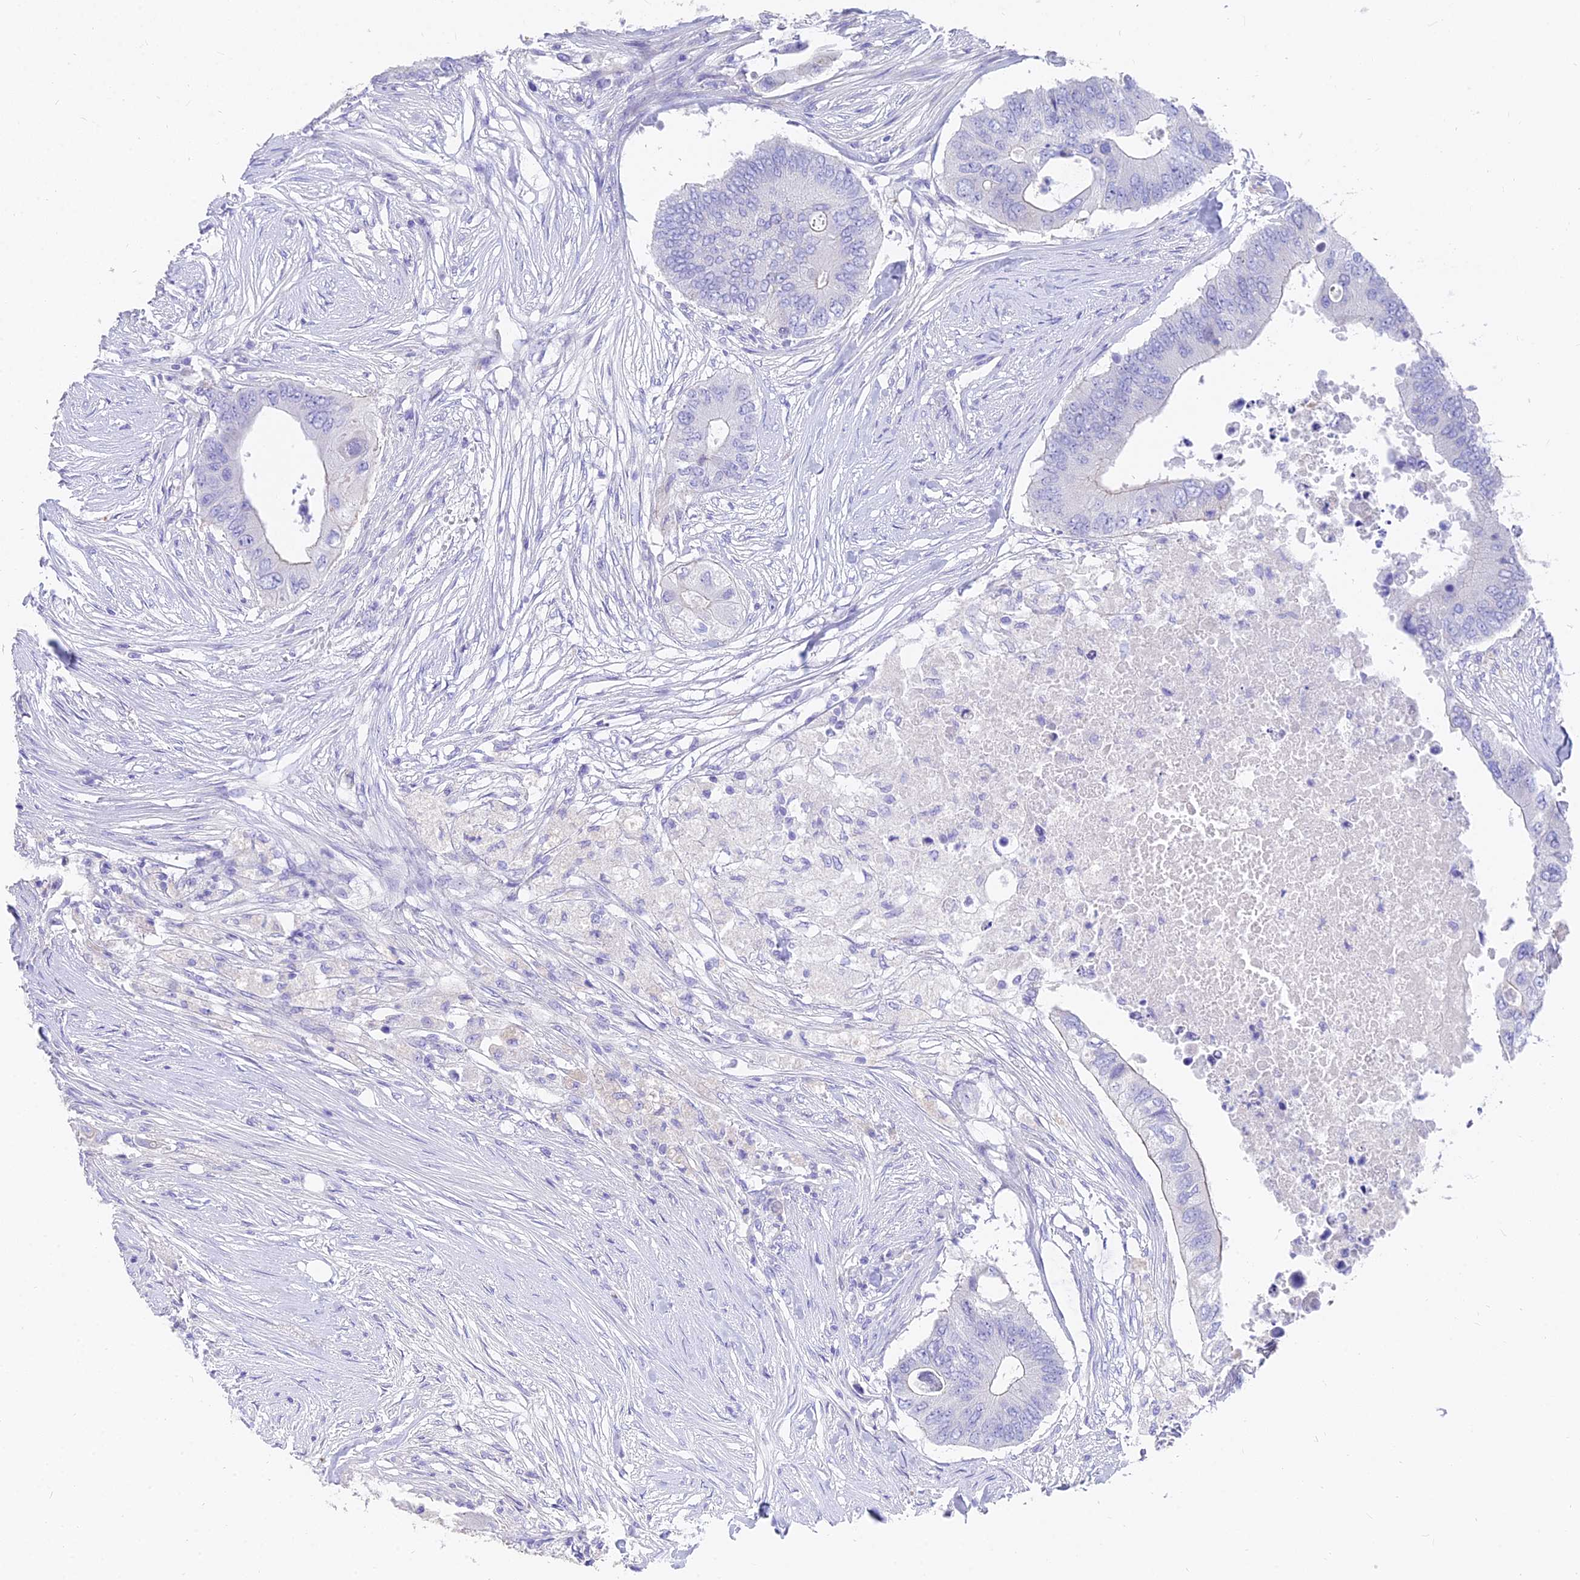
{"staining": {"intensity": "negative", "quantity": "none", "location": "none"}, "tissue": "colorectal cancer", "cell_type": "Tumor cells", "image_type": "cancer", "snomed": [{"axis": "morphology", "description": "Adenocarcinoma, NOS"}, {"axis": "topography", "description": "Colon"}], "caption": "A histopathology image of human colorectal cancer (adenocarcinoma) is negative for staining in tumor cells. (IHC, brightfield microscopy, high magnification).", "gene": "FAM168B", "patient": {"sex": "male", "age": 71}}